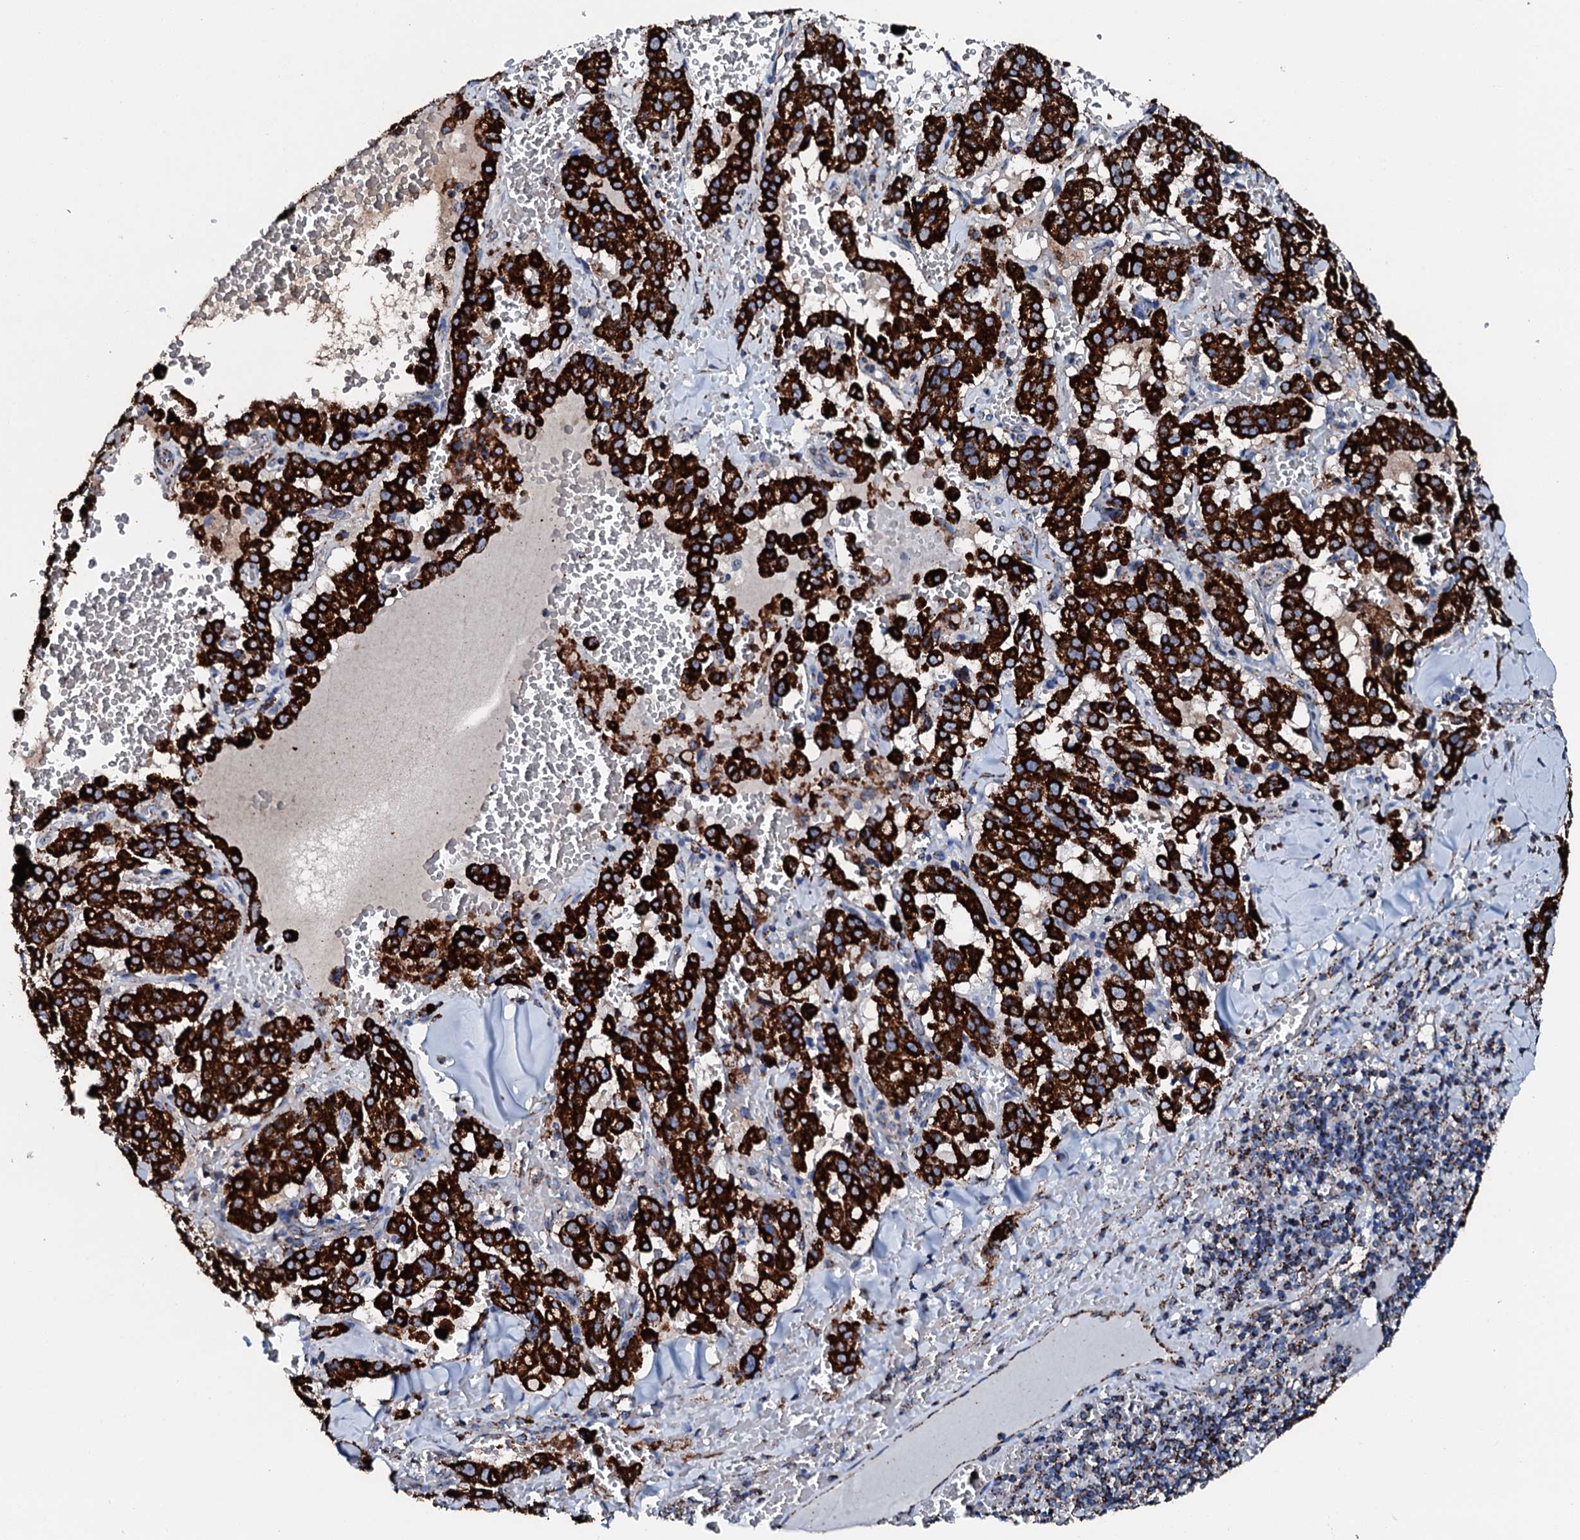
{"staining": {"intensity": "strong", "quantity": ">75%", "location": "cytoplasmic/membranous"}, "tissue": "pancreatic cancer", "cell_type": "Tumor cells", "image_type": "cancer", "snomed": [{"axis": "morphology", "description": "Adenocarcinoma, NOS"}, {"axis": "topography", "description": "Pancreas"}], "caption": "Pancreatic adenocarcinoma stained for a protein (brown) demonstrates strong cytoplasmic/membranous positive expression in approximately >75% of tumor cells.", "gene": "HADH", "patient": {"sex": "male", "age": 65}}